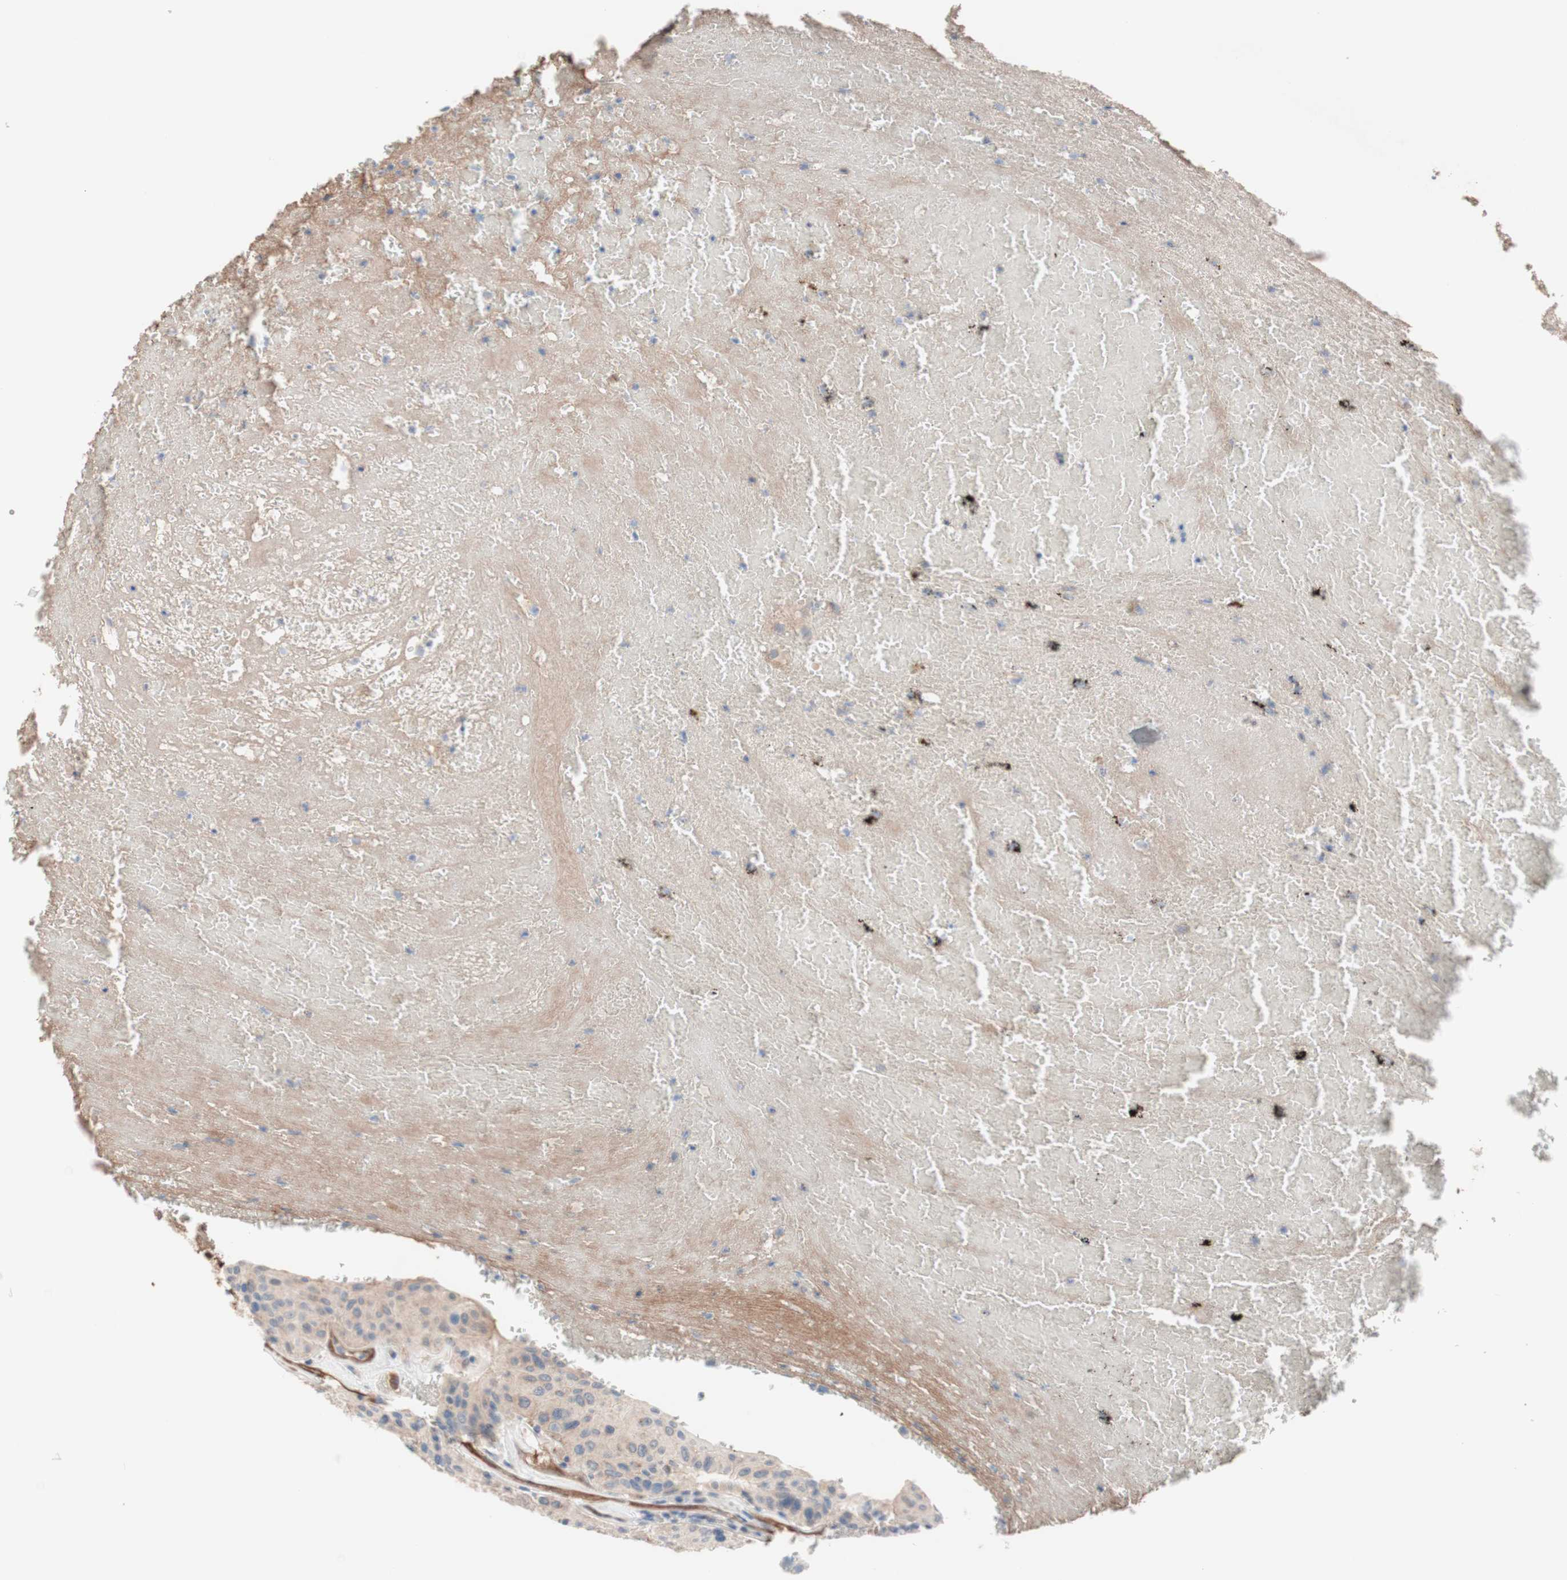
{"staining": {"intensity": "weak", "quantity": ">75%", "location": "cytoplasmic/membranous"}, "tissue": "urothelial cancer", "cell_type": "Tumor cells", "image_type": "cancer", "snomed": [{"axis": "morphology", "description": "Urothelial carcinoma, High grade"}, {"axis": "topography", "description": "Urinary bladder"}], "caption": "Brown immunohistochemical staining in human urothelial carcinoma (high-grade) exhibits weak cytoplasmic/membranous expression in approximately >75% of tumor cells. (DAB IHC, brown staining for protein, blue staining for nuclei).", "gene": "CNN3", "patient": {"sex": "male", "age": 66}}